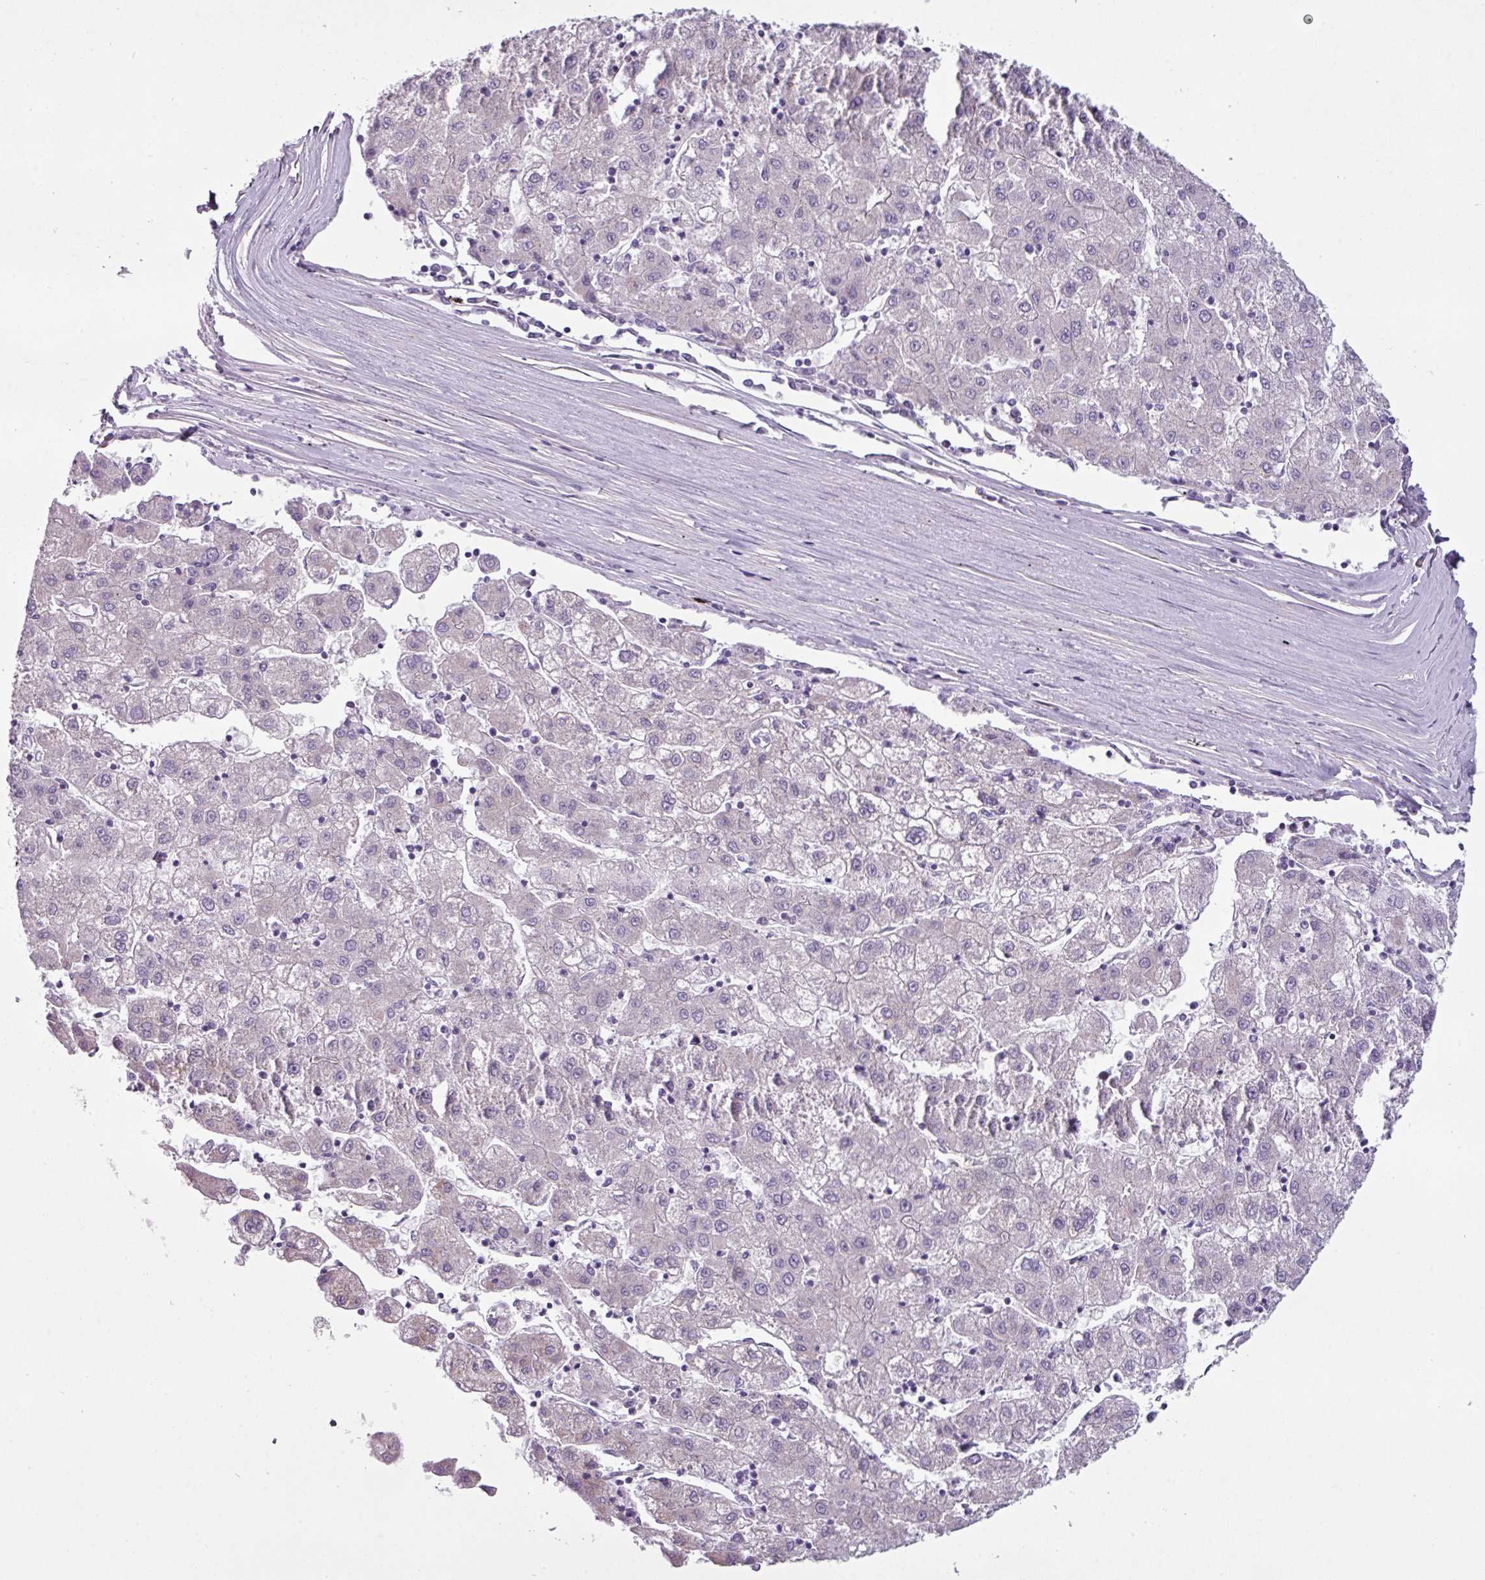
{"staining": {"intensity": "negative", "quantity": "none", "location": "none"}, "tissue": "liver cancer", "cell_type": "Tumor cells", "image_type": "cancer", "snomed": [{"axis": "morphology", "description": "Carcinoma, Hepatocellular, NOS"}, {"axis": "topography", "description": "Liver"}], "caption": "The photomicrograph reveals no significant expression in tumor cells of hepatocellular carcinoma (liver). (Immunohistochemistry (ihc), brightfield microscopy, high magnification).", "gene": "TMEM178B", "patient": {"sex": "male", "age": 72}}